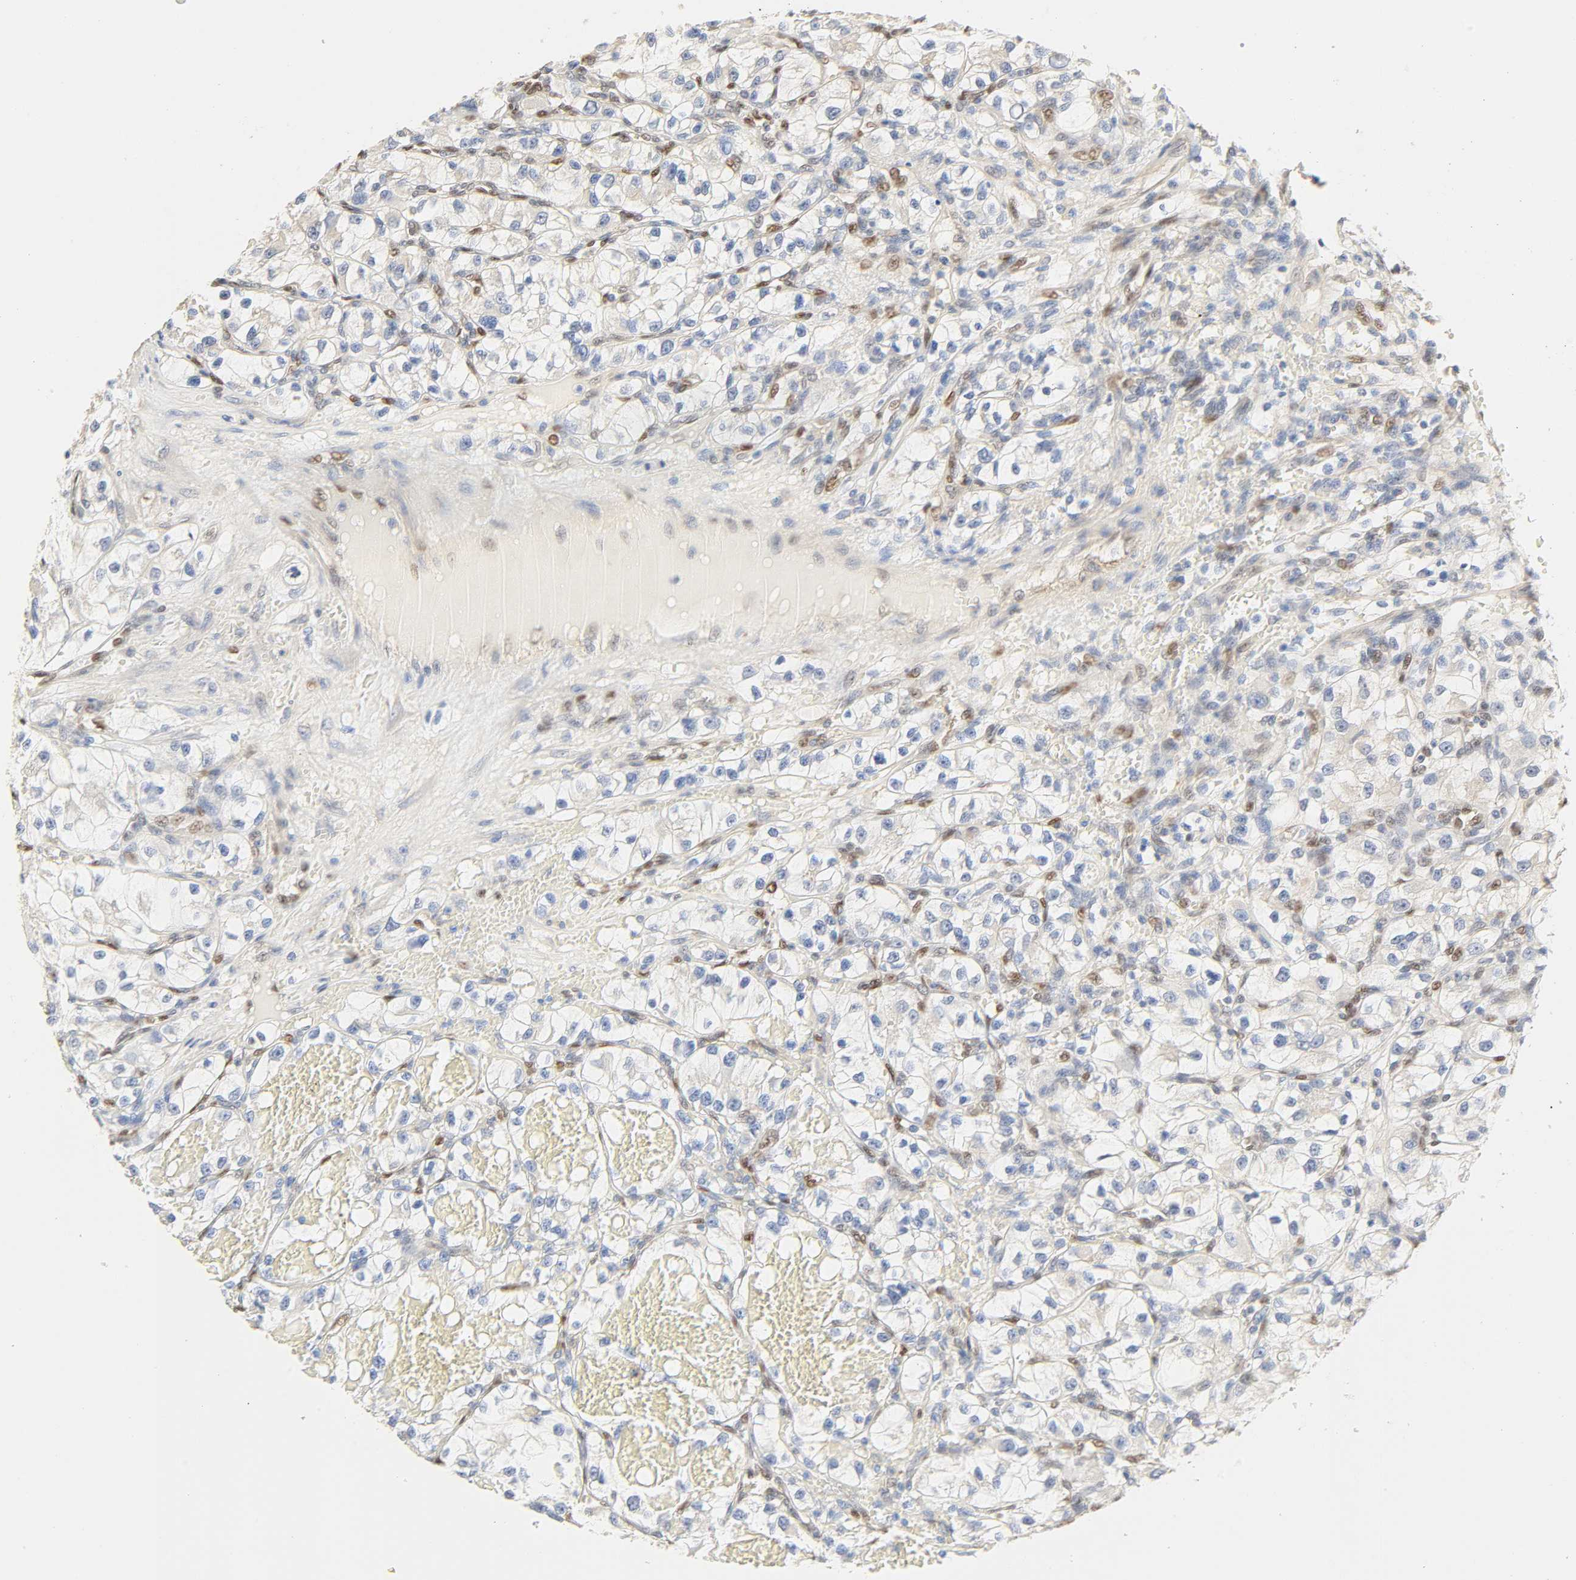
{"staining": {"intensity": "negative", "quantity": "none", "location": "none"}, "tissue": "renal cancer", "cell_type": "Tumor cells", "image_type": "cancer", "snomed": [{"axis": "morphology", "description": "Adenocarcinoma, NOS"}, {"axis": "topography", "description": "Kidney"}], "caption": "This image is of renal adenocarcinoma stained with immunohistochemistry (IHC) to label a protein in brown with the nuclei are counter-stained blue. There is no positivity in tumor cells.", "gene": "BORCS8-MEF2B", "patient": {"sex": "female", "age": 57}}